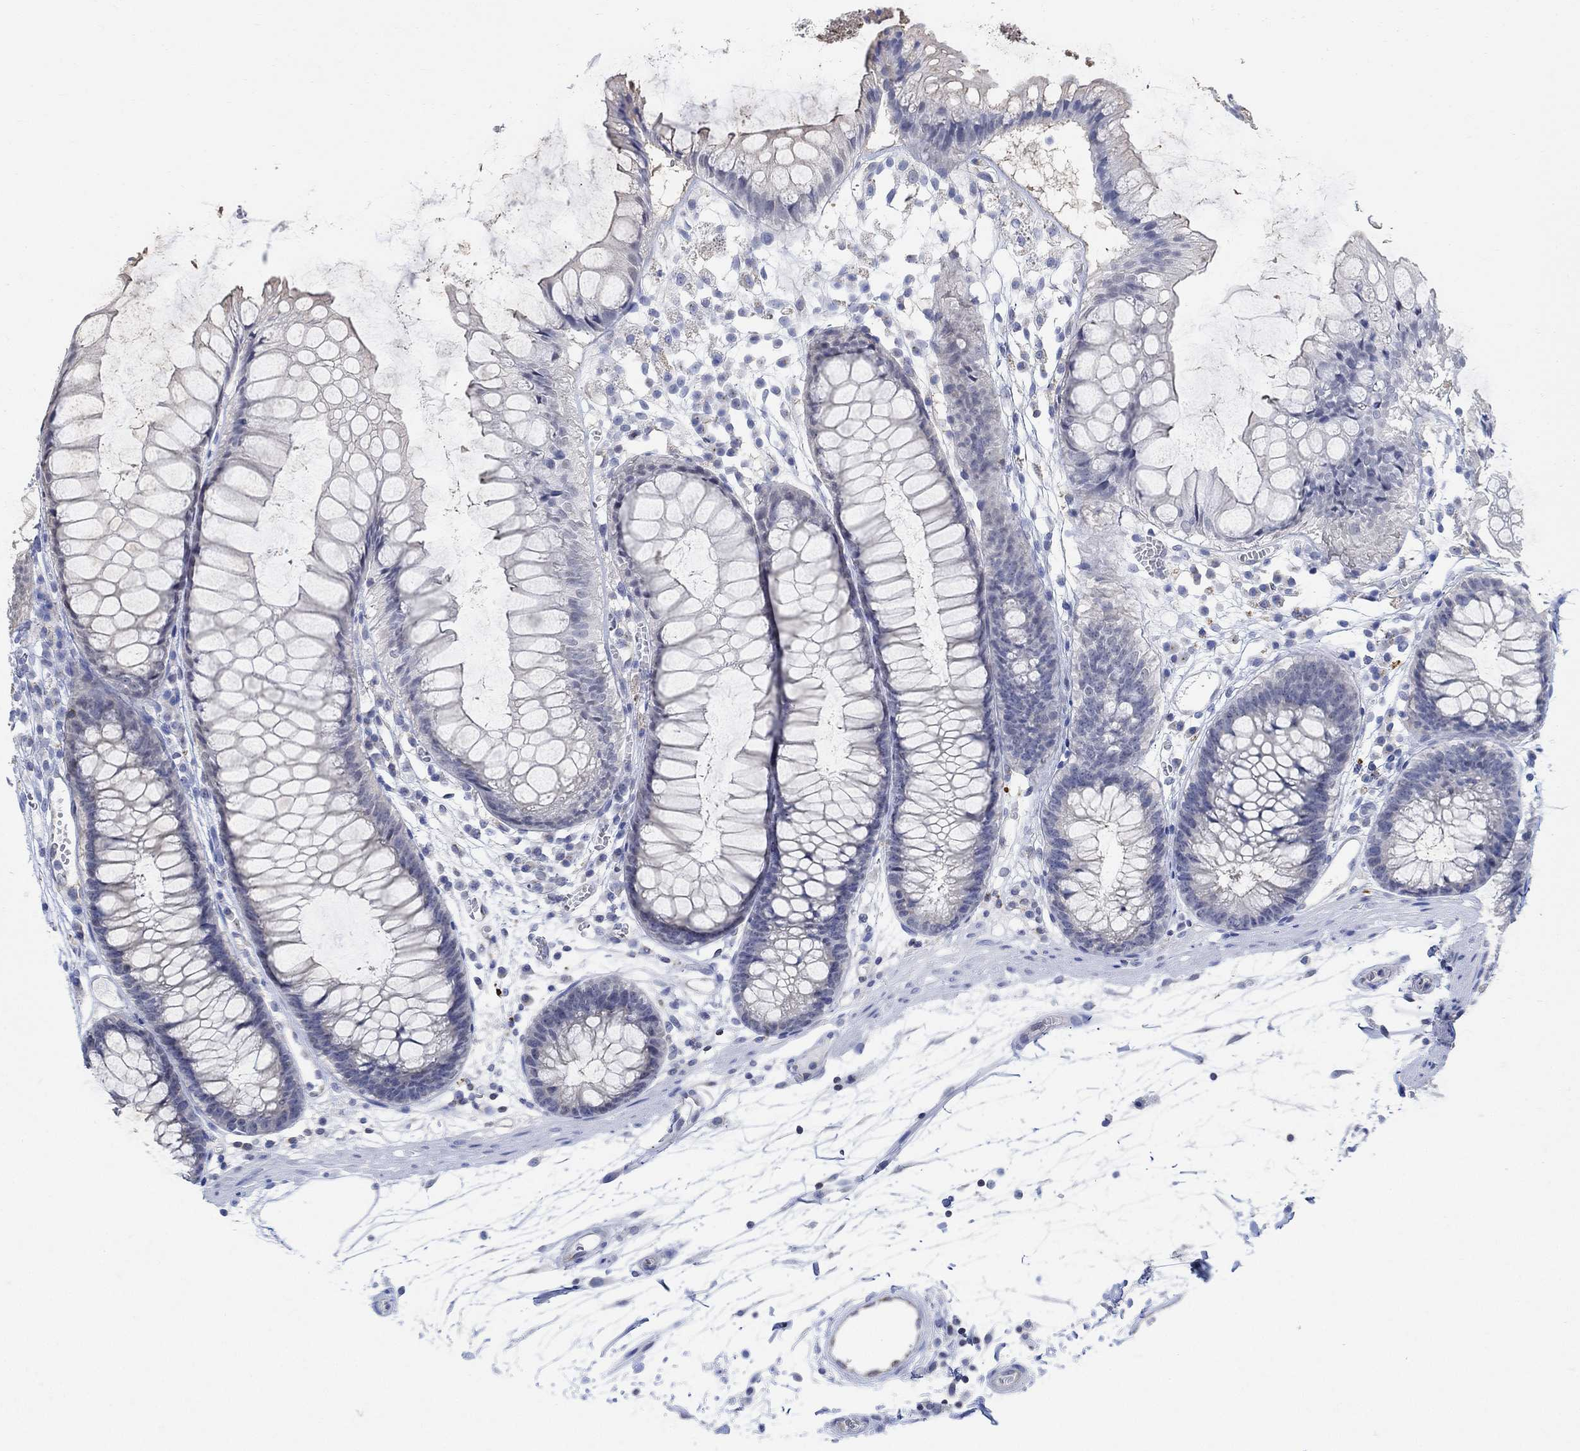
{"staining": {"intensity": "negative", "quantity": "none", "location": "none"}, "tissue": "colon", "cell_type": "Endothelial cells", "image_type": "normal", "snomed": [{"axis": "morphology", "description": "Normal tissue, NOS"}, {"axis": "morphology", "description": "Adenocarcinoma, NOS"}, {"axis": "topography", "description": "Colon"}], "caption": "Protein analysis of benign colon shows no significant positivity in endothelial cells. (Immunohistochemistry, brightfield microscopy, high magnification).", "gene": "PHF21B", "patient": {"sex": "male", "age": 65}}